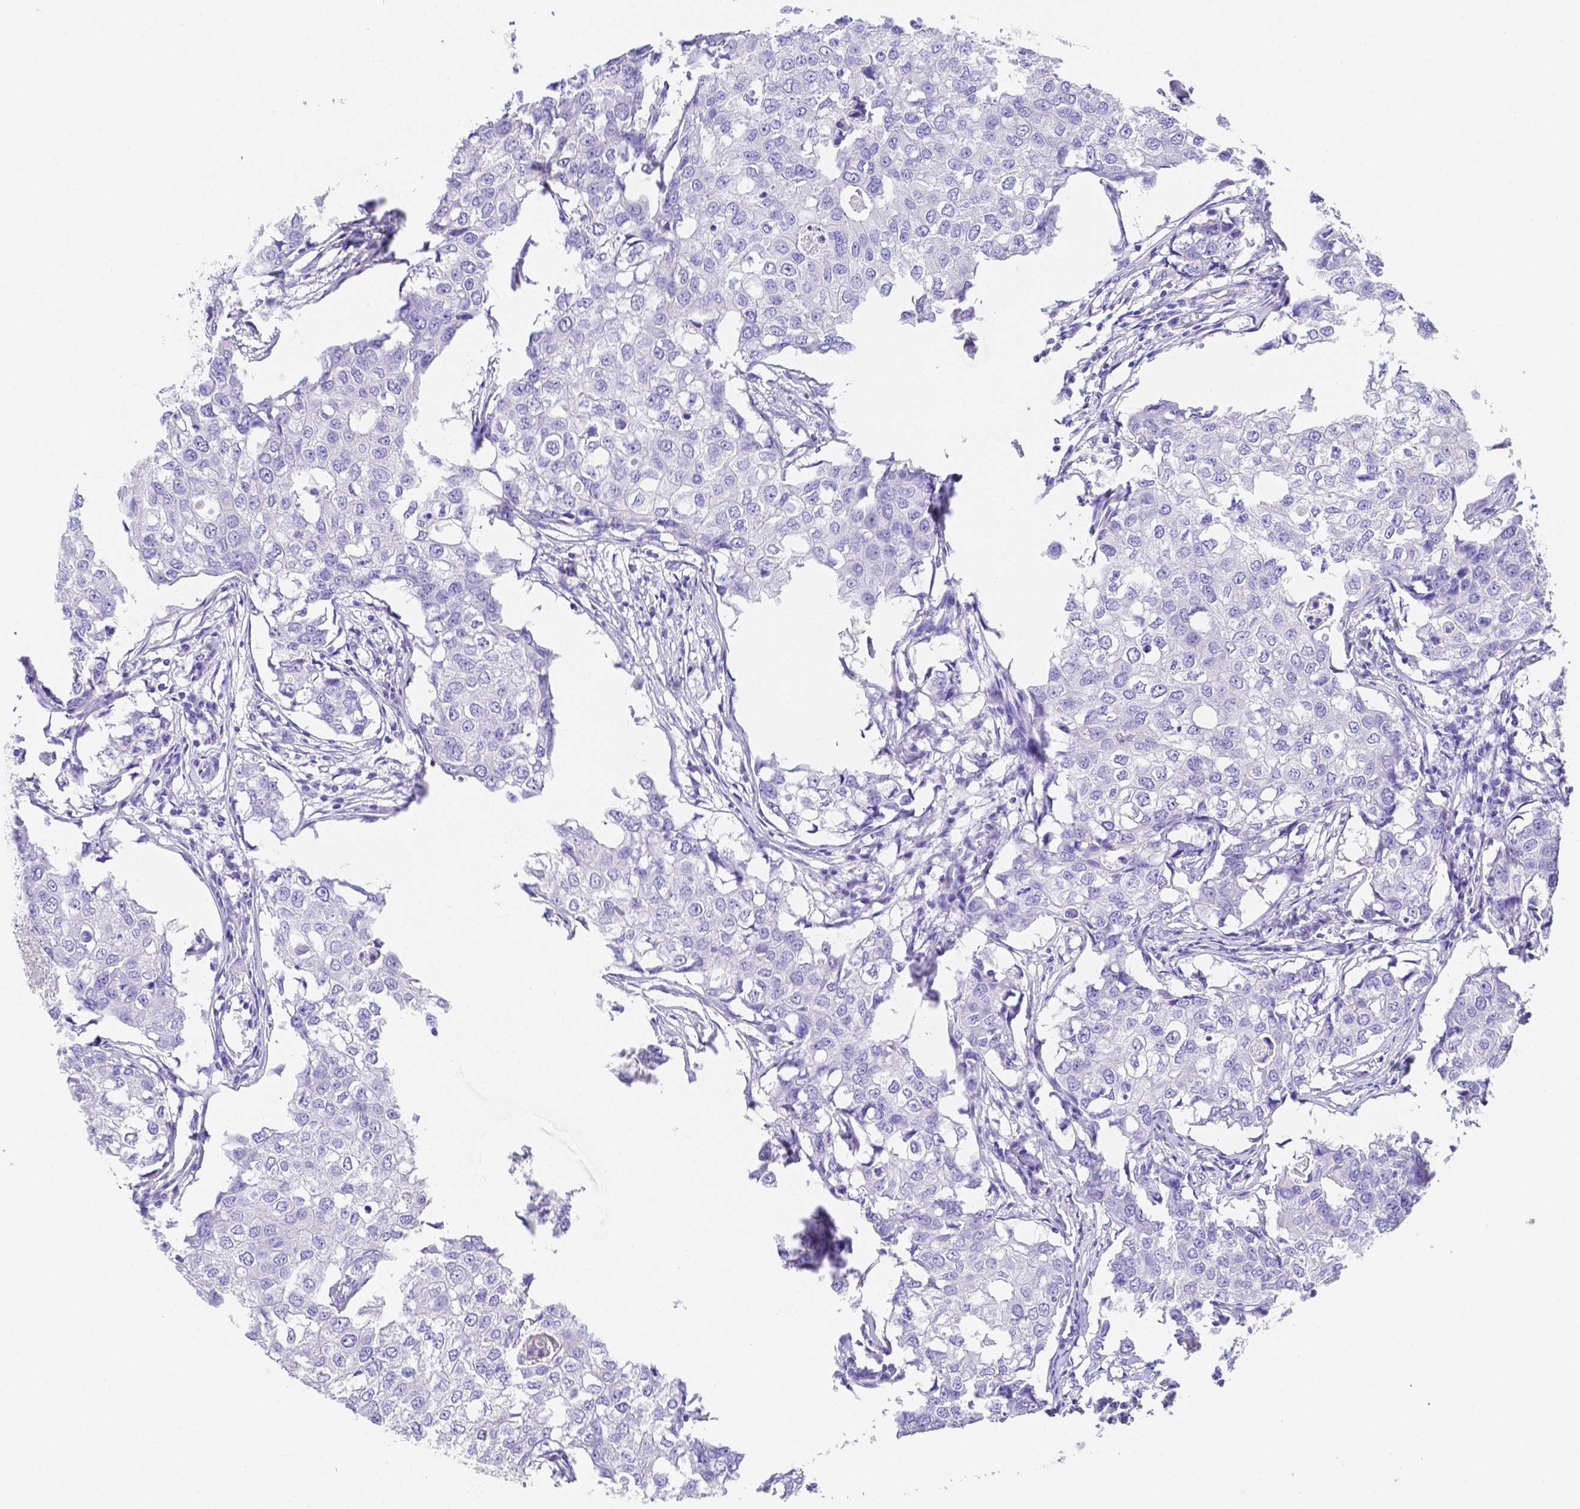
{"staining": {"intensity": "negative", "quantity": "none", "location": "none"}, "tissue": "breast cancer", "cell_type": "Tumor cells", "image_type": "cancer", "snomed": [{"axis": "morphology", "description": "Duct carcinoma"}, {"axis": "topography", "description": "Breast"}], "caption": "Immunohistochemistry (IHC) of human breast intraductal carcinoma demonstrates no staining in tumor cells.", "gene": "ZG16B", "patient": {"sex": "female", "age": 27}}